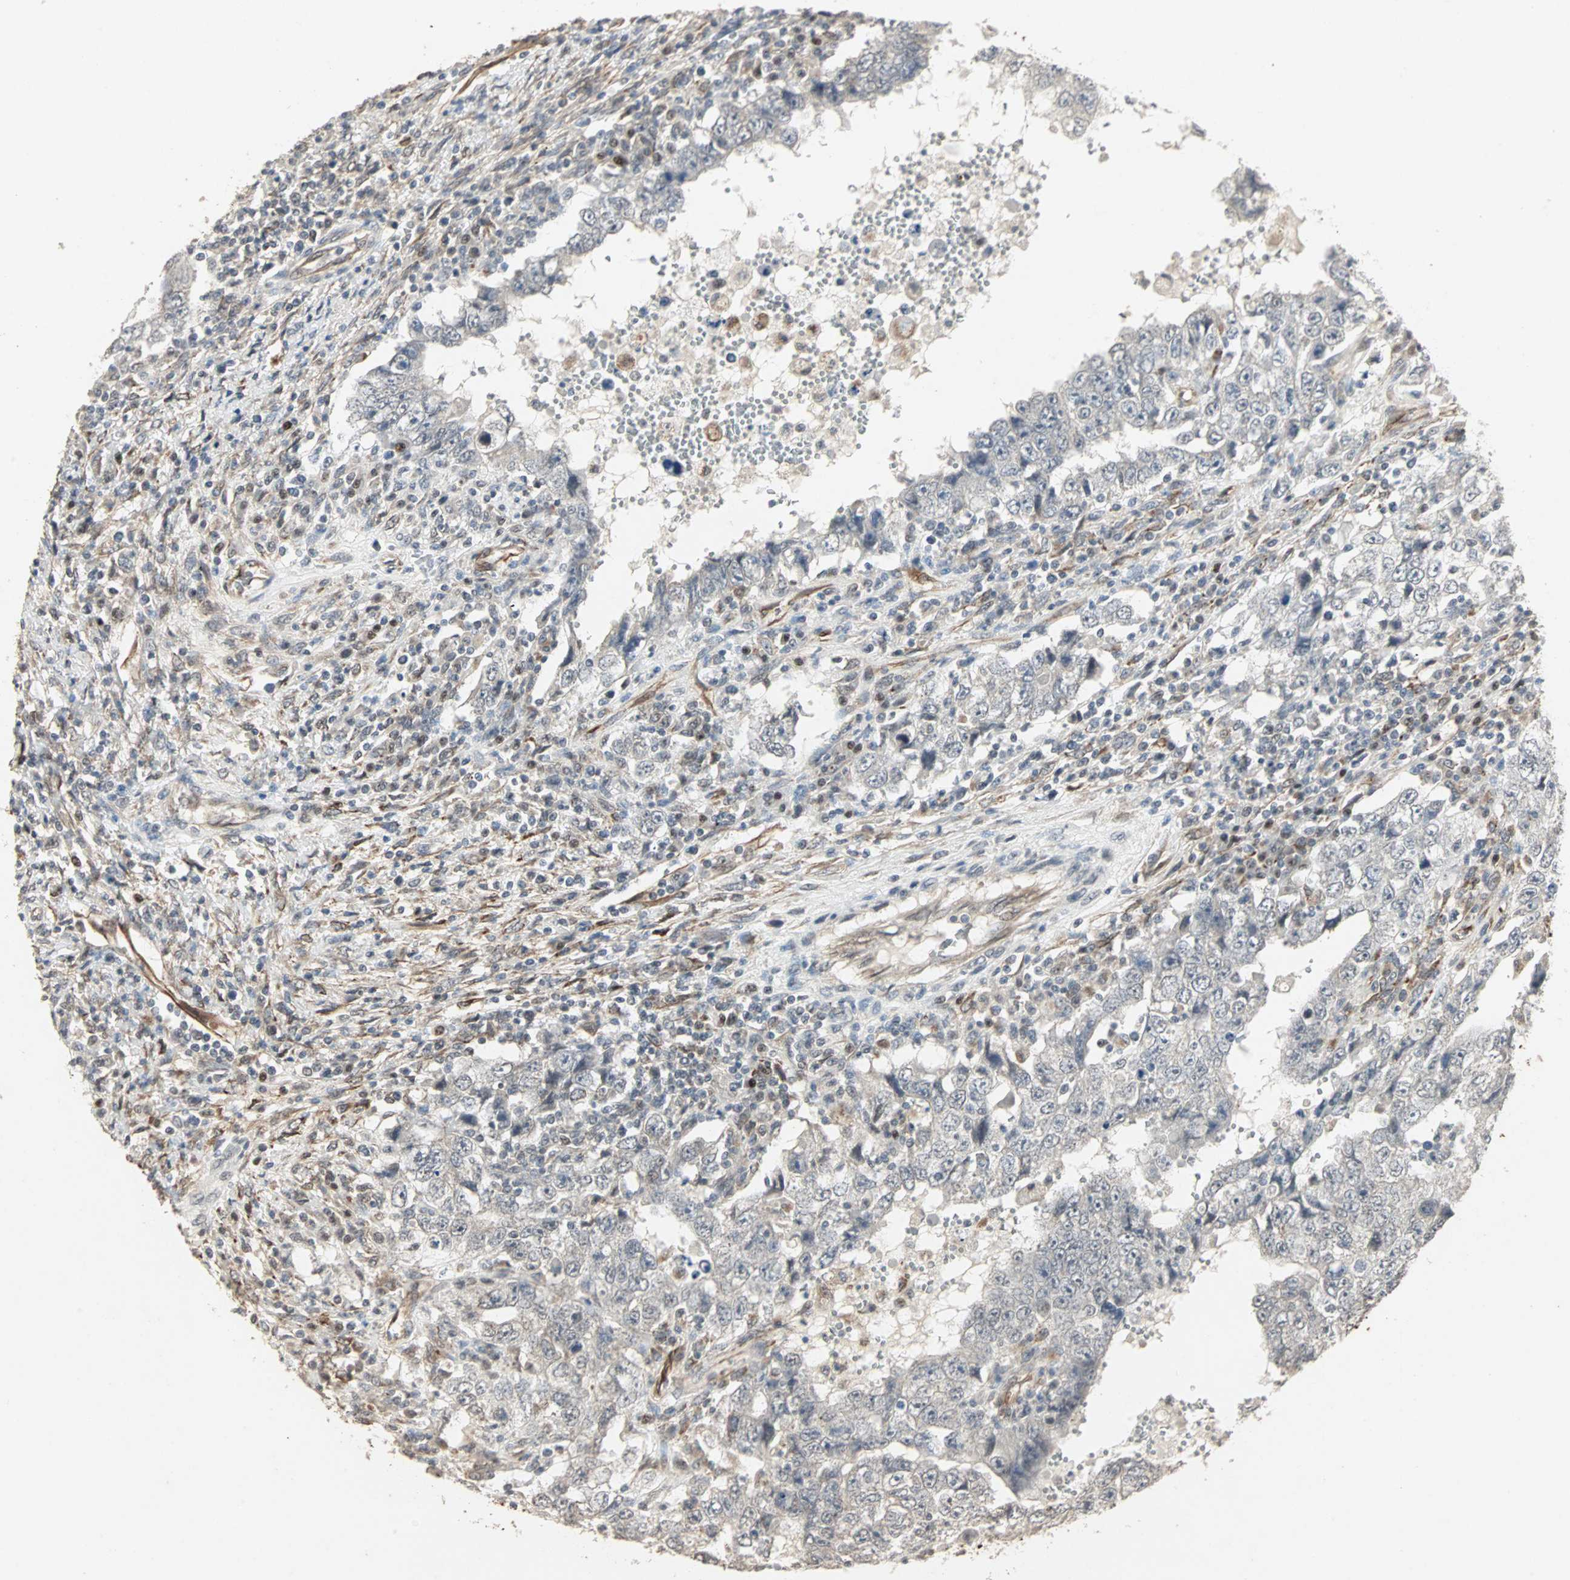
{"staining": {"intensity": "negative", "quantity": "none", "location": "none"}, "tissue": "testis cancer", "cell_type": "Tumor cells", "image_type": "cancer", "snomed": [{"axis": "morphology", "description": "Carcinoma, Embryonal, NOS"}, {"axis": "topography", "description": "Testis"}], "caption": "IHC image of human testis cancer stained for a protein (brown), which shows no expression in tumor cells.", "gene": "TRPV4", "patient": {"sex": "male", "age": 26}}